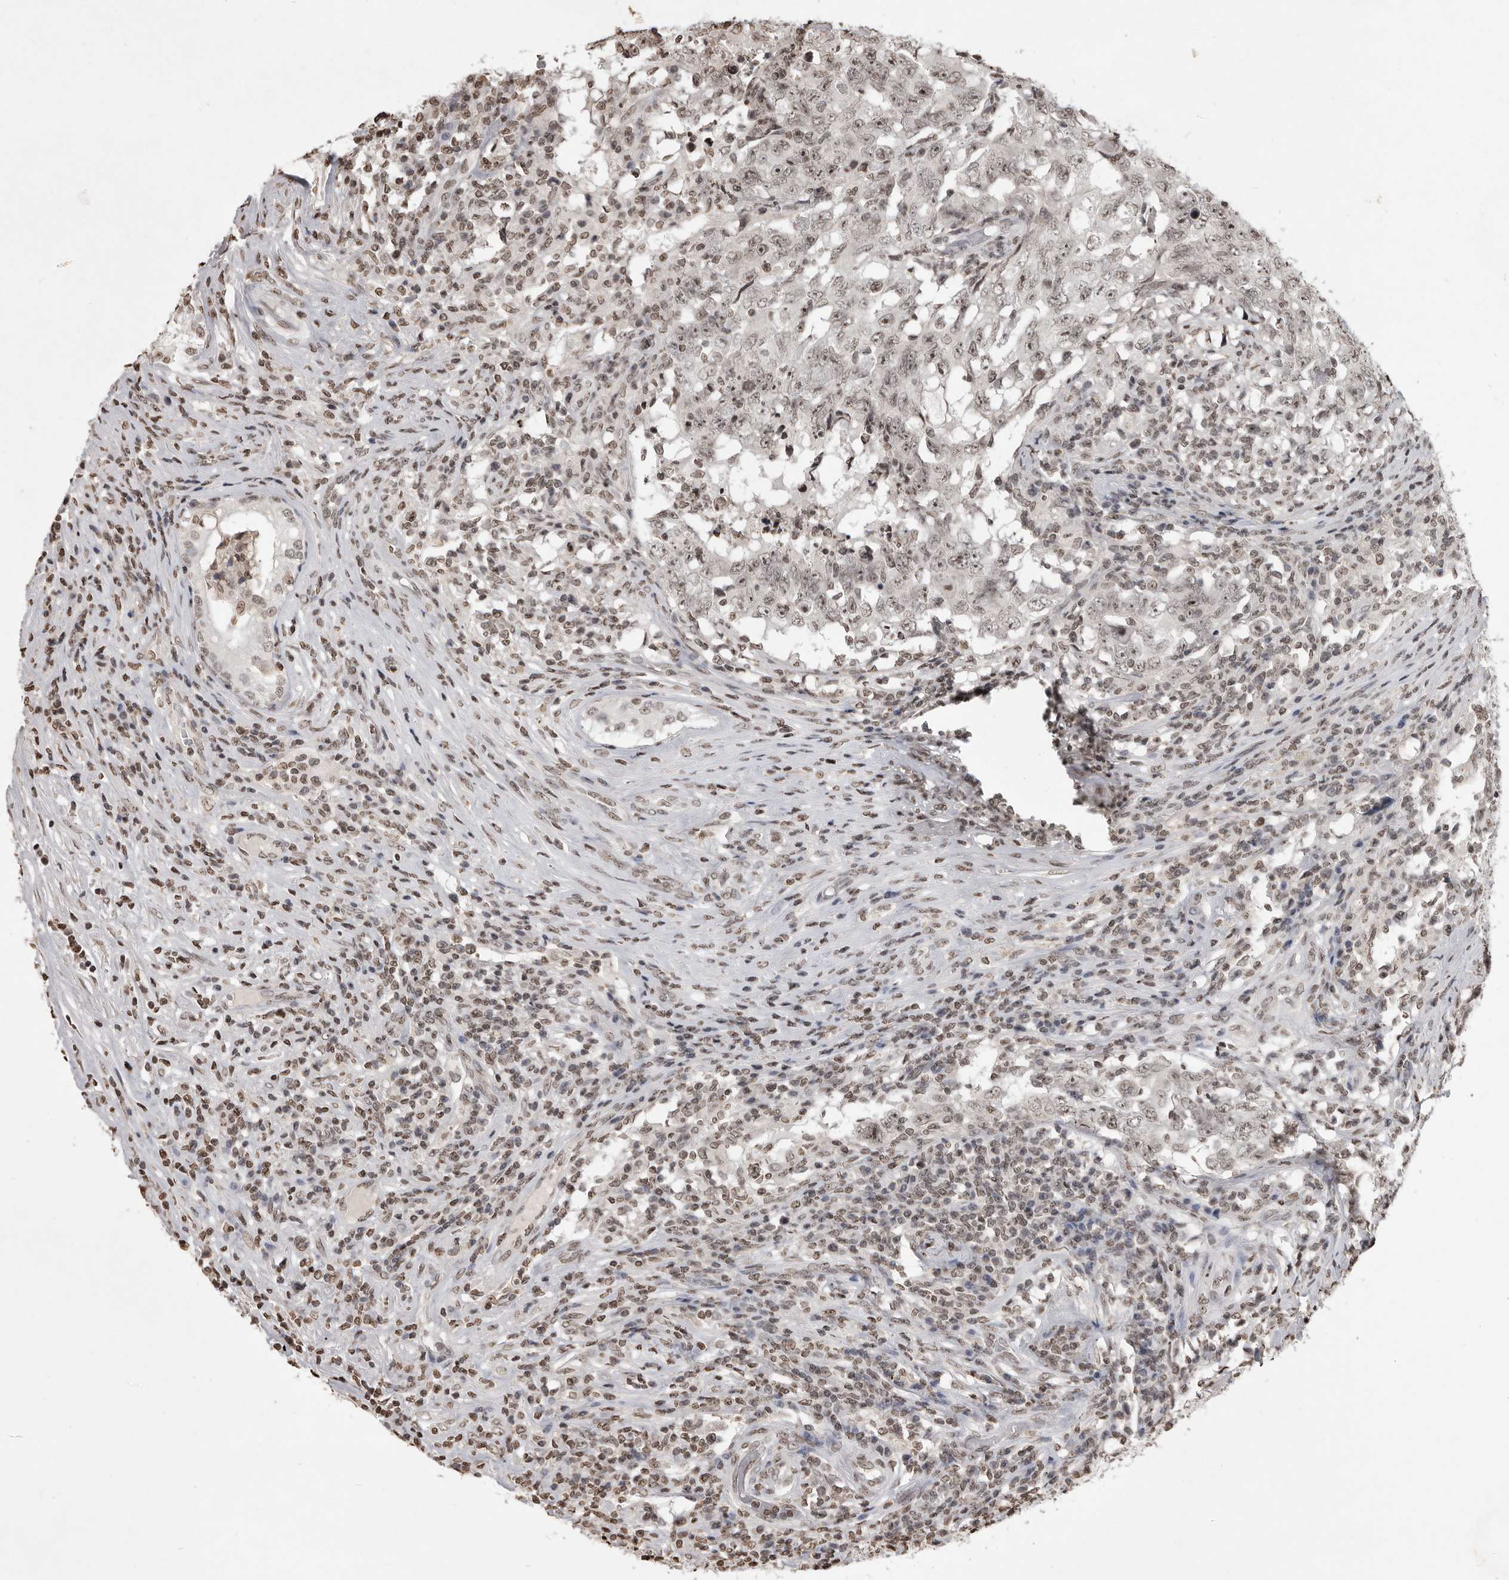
{"staining": {"intensity": "weak", "quantity": ">75%", "location": "nuclear"}, "tissue": "testis cancer", "cell_type": "Tumor cells", "image_type": "cancer", "snomed": [{"axis": "morphology", "description": "Carcinoma, Embryonal, NOS"}, {"axis": "topography", "description": "Testis"}], "caption": "Tumor cells exhibit low levels of weak nuclear positivity in approximately >75% of cells in testis cancer (embryonal carcinoma).", "gene": "WDR45", "patient": {"sex": "male", "age": 26}}